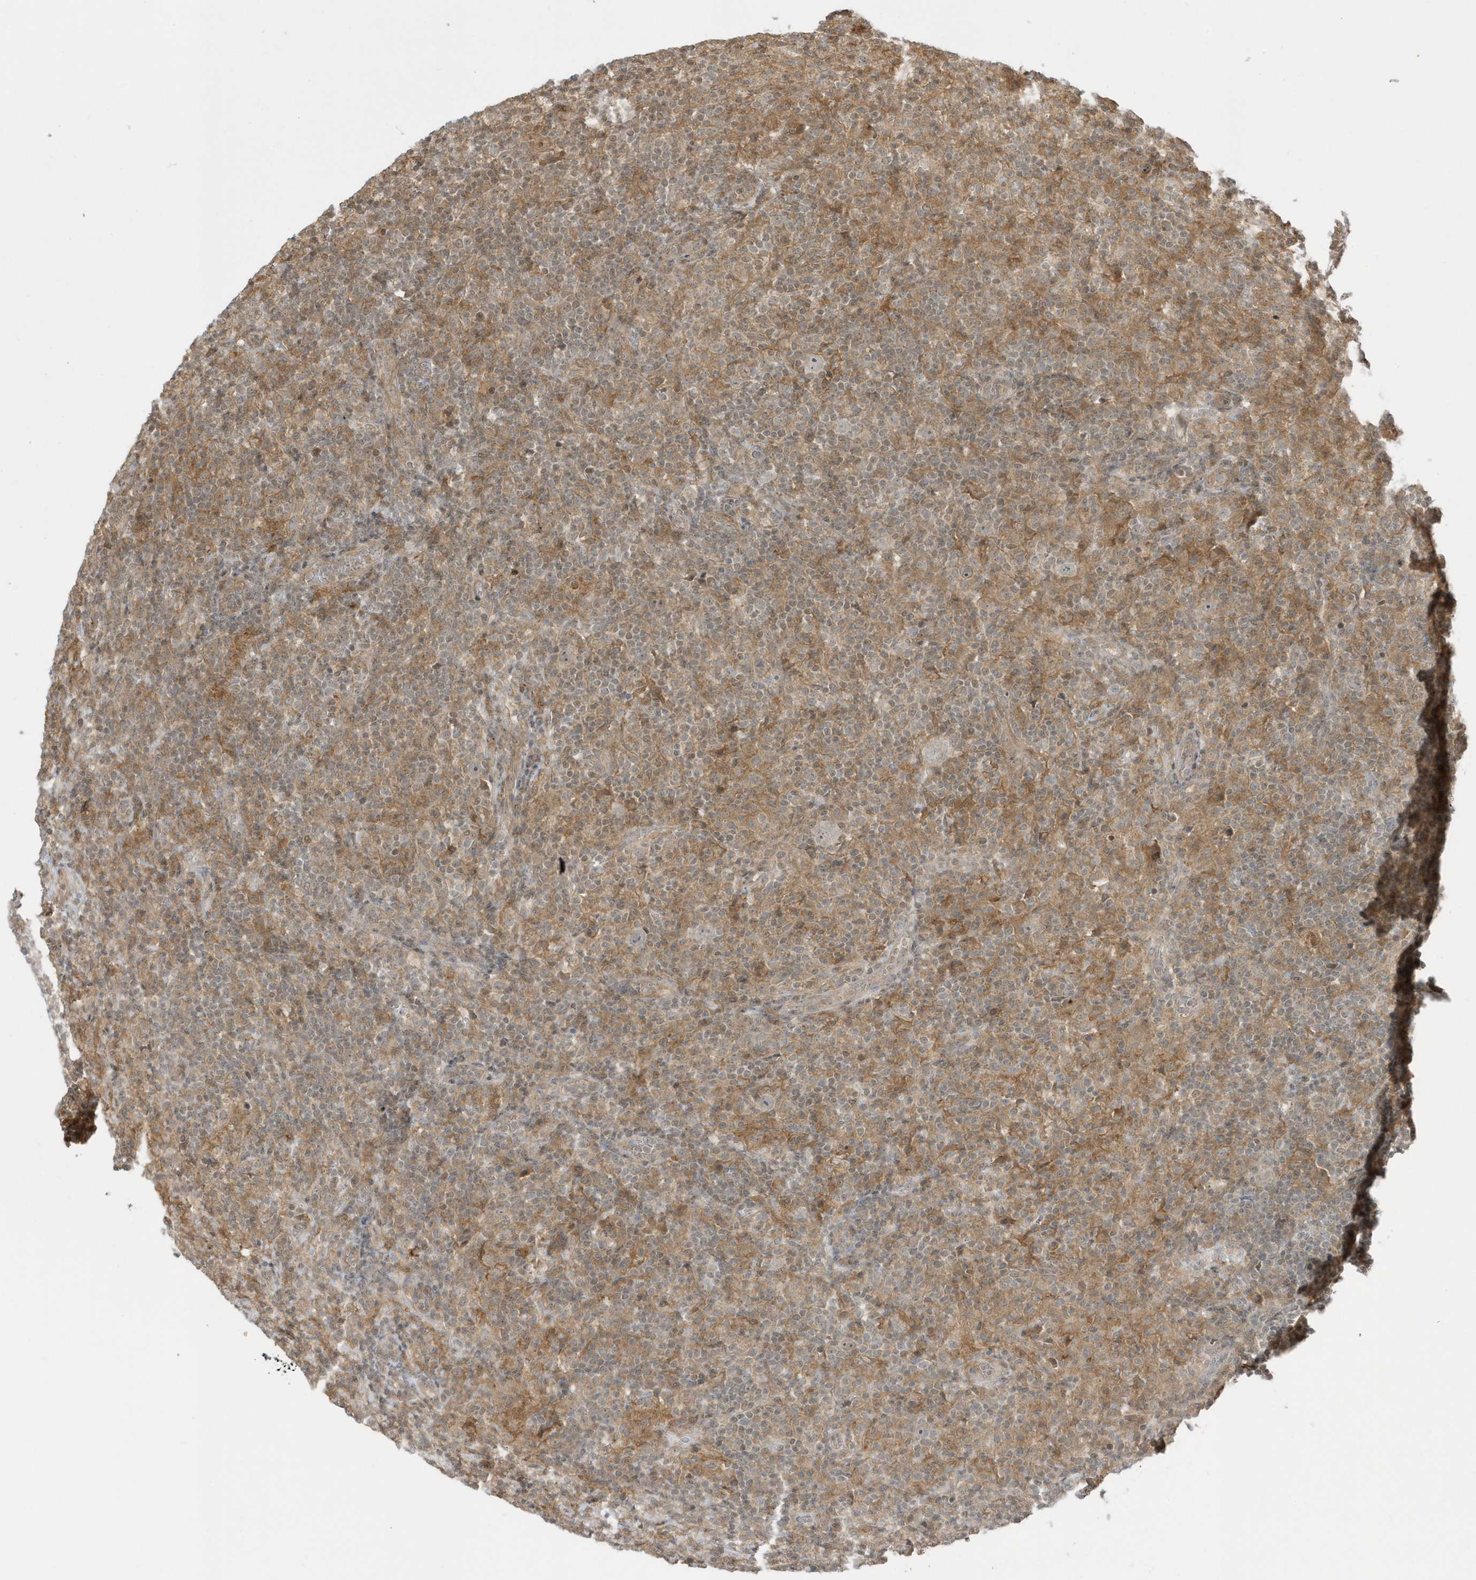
{"staining": {"intensity": "negative", "quantity": "none", "location": "none"}, "tissue": "lymphoma", "cell_type": "Tumor cells", "image_type": "cancer", "snomed": [{"axis": "morphology", "description": "Hodgkin's disease, NOS"}, {"axis": "topography", "description": "Lymph node"}], "caption": "High magnification brightfield microscopy of Hodgkin's disease stained with DAB (brown) and counterstained with hematoxylin (blue): tumor cells show no significant expression.", "gene": "PPP1R7", "patient": {"sex": "male", "age": 70}}